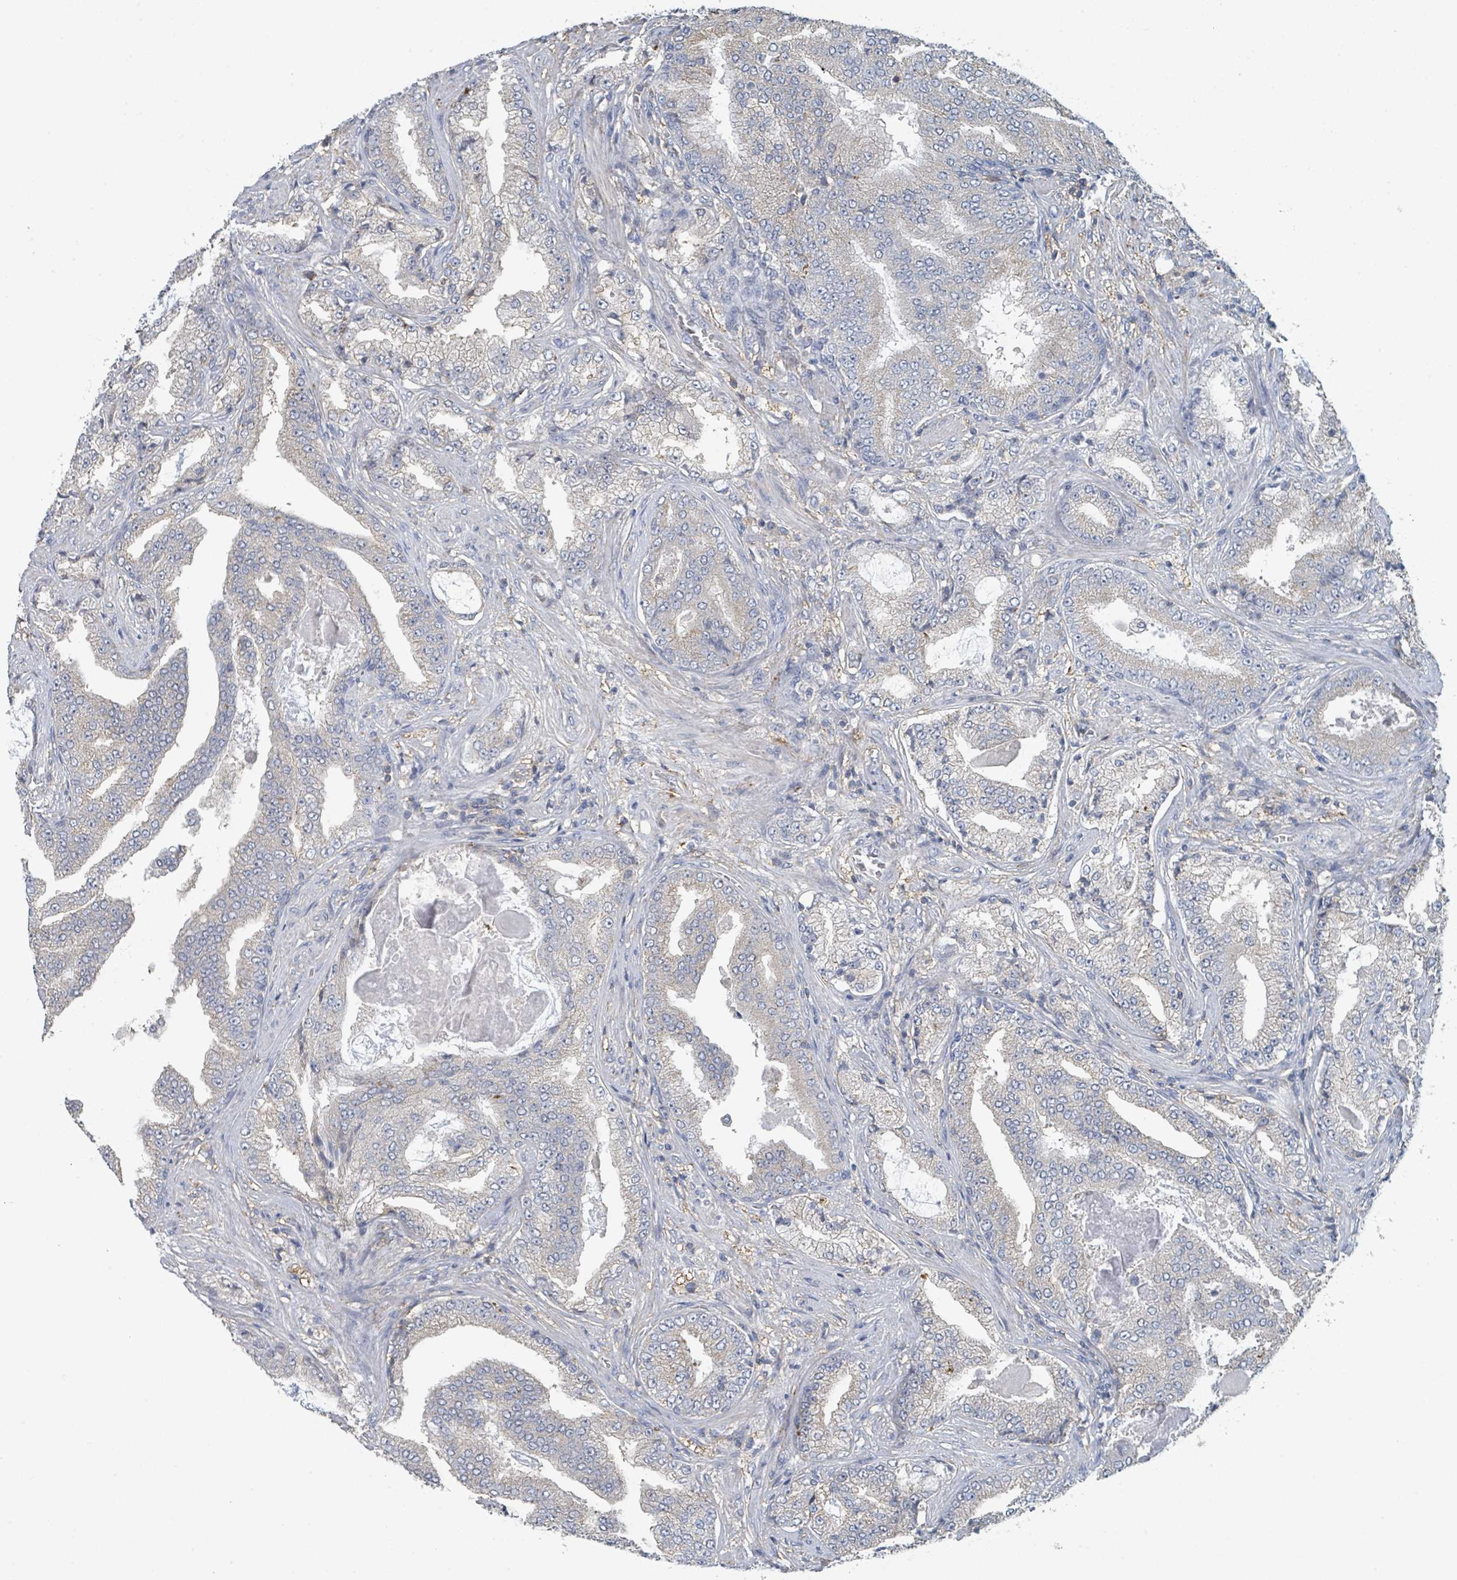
{"staining": {"intensity": "negative", "quantity": "none", "location": "none"}, "tissue": "prostate cancer", "cell_type": "Tumor cells", "image_type": "cancer", "snomed": [{"axis": "morphology", "description": "Adenocarcinoma, High grade"}, {"axis": "topography", "description": "Prostate"}], "caption": "Immunohistochemical staining of human prostate adenocarcinoma (high-grade) displays no significant positivity in tumor cells.", "gene": "LRRC42", "patient": {"sex": "male", "age": 68}}